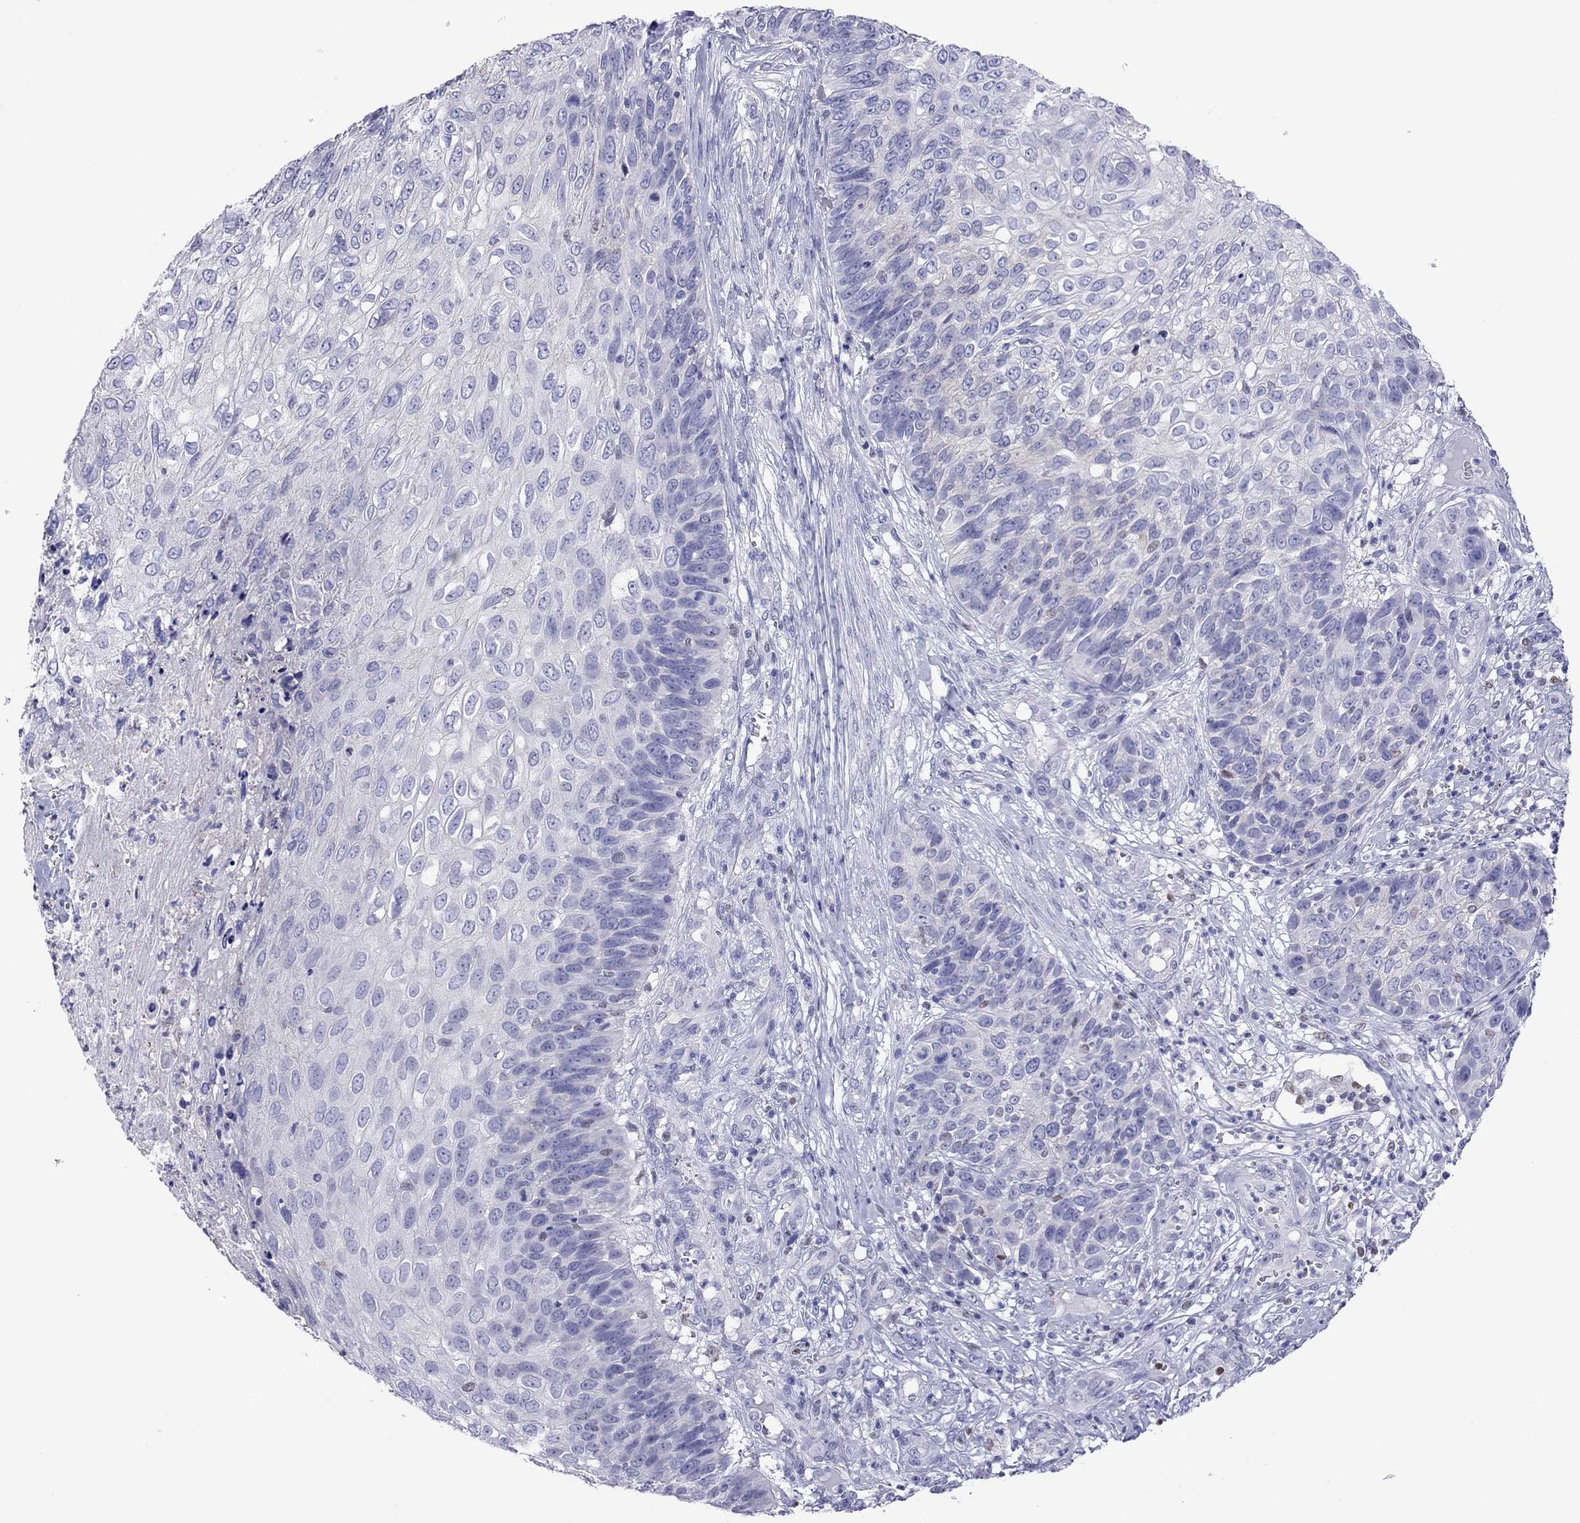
{"staining": {"intensity": "negative", "quantity": "none", "location": "none"}, "tissue": "skin cancer", "cell_type": "Tumor cells", "image_type": "cancer", "snomed": [{"axis": "morphology", "description": "Squamous cell carcinoma, NOS"}, {"axis": "topography", "description": "Skin"}], "caption": "High power microscopy image of an immunohistochemistry (IHC) histopathology image of skin squamous cell carcinoma, revealing no significant positivity in tumor cells.", "gene": "MPZ", "patient": {"sex": "male", "age": 92}}